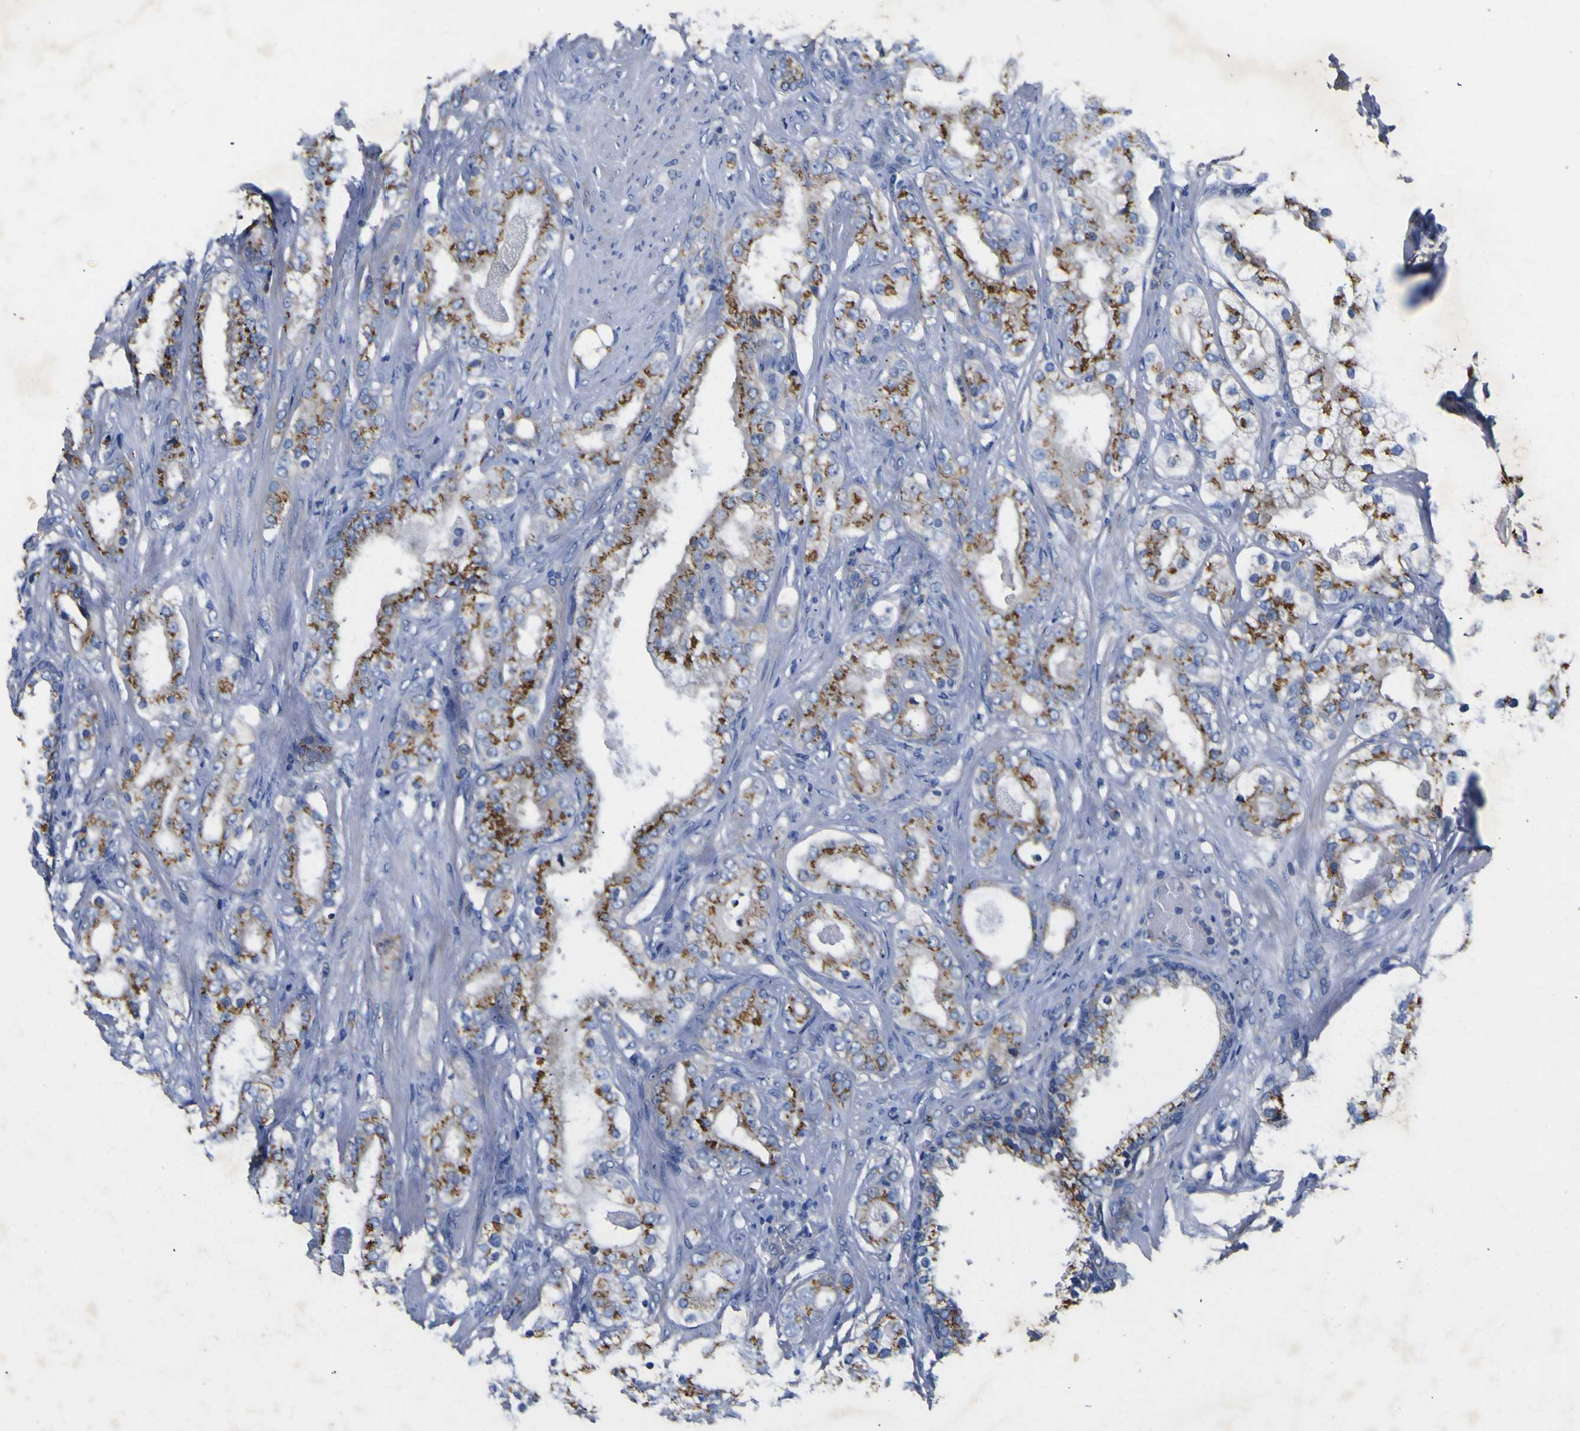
{"staining": {"intensity": "strong", "quantity": ">75%", "location": "cytoplasmic/membranous"}, "tissue": "prostate cancer", "cell_type": "Tumor cells", "image_type": "cancer", "snomed": [{"axis": "morphology", "description": "Adenocarcinoma, Low grade"}, {"axis": "topography", "description": "Prostate"}], "caption": "Adenocarcinoma (low-grade) (prostate) stained with a brown dye displays strong cytoplasmic/membranous positive expression in approximately >75% of tumor cells.", "gene": "COA1", "patient": {"sex": "male", "age": 59}}